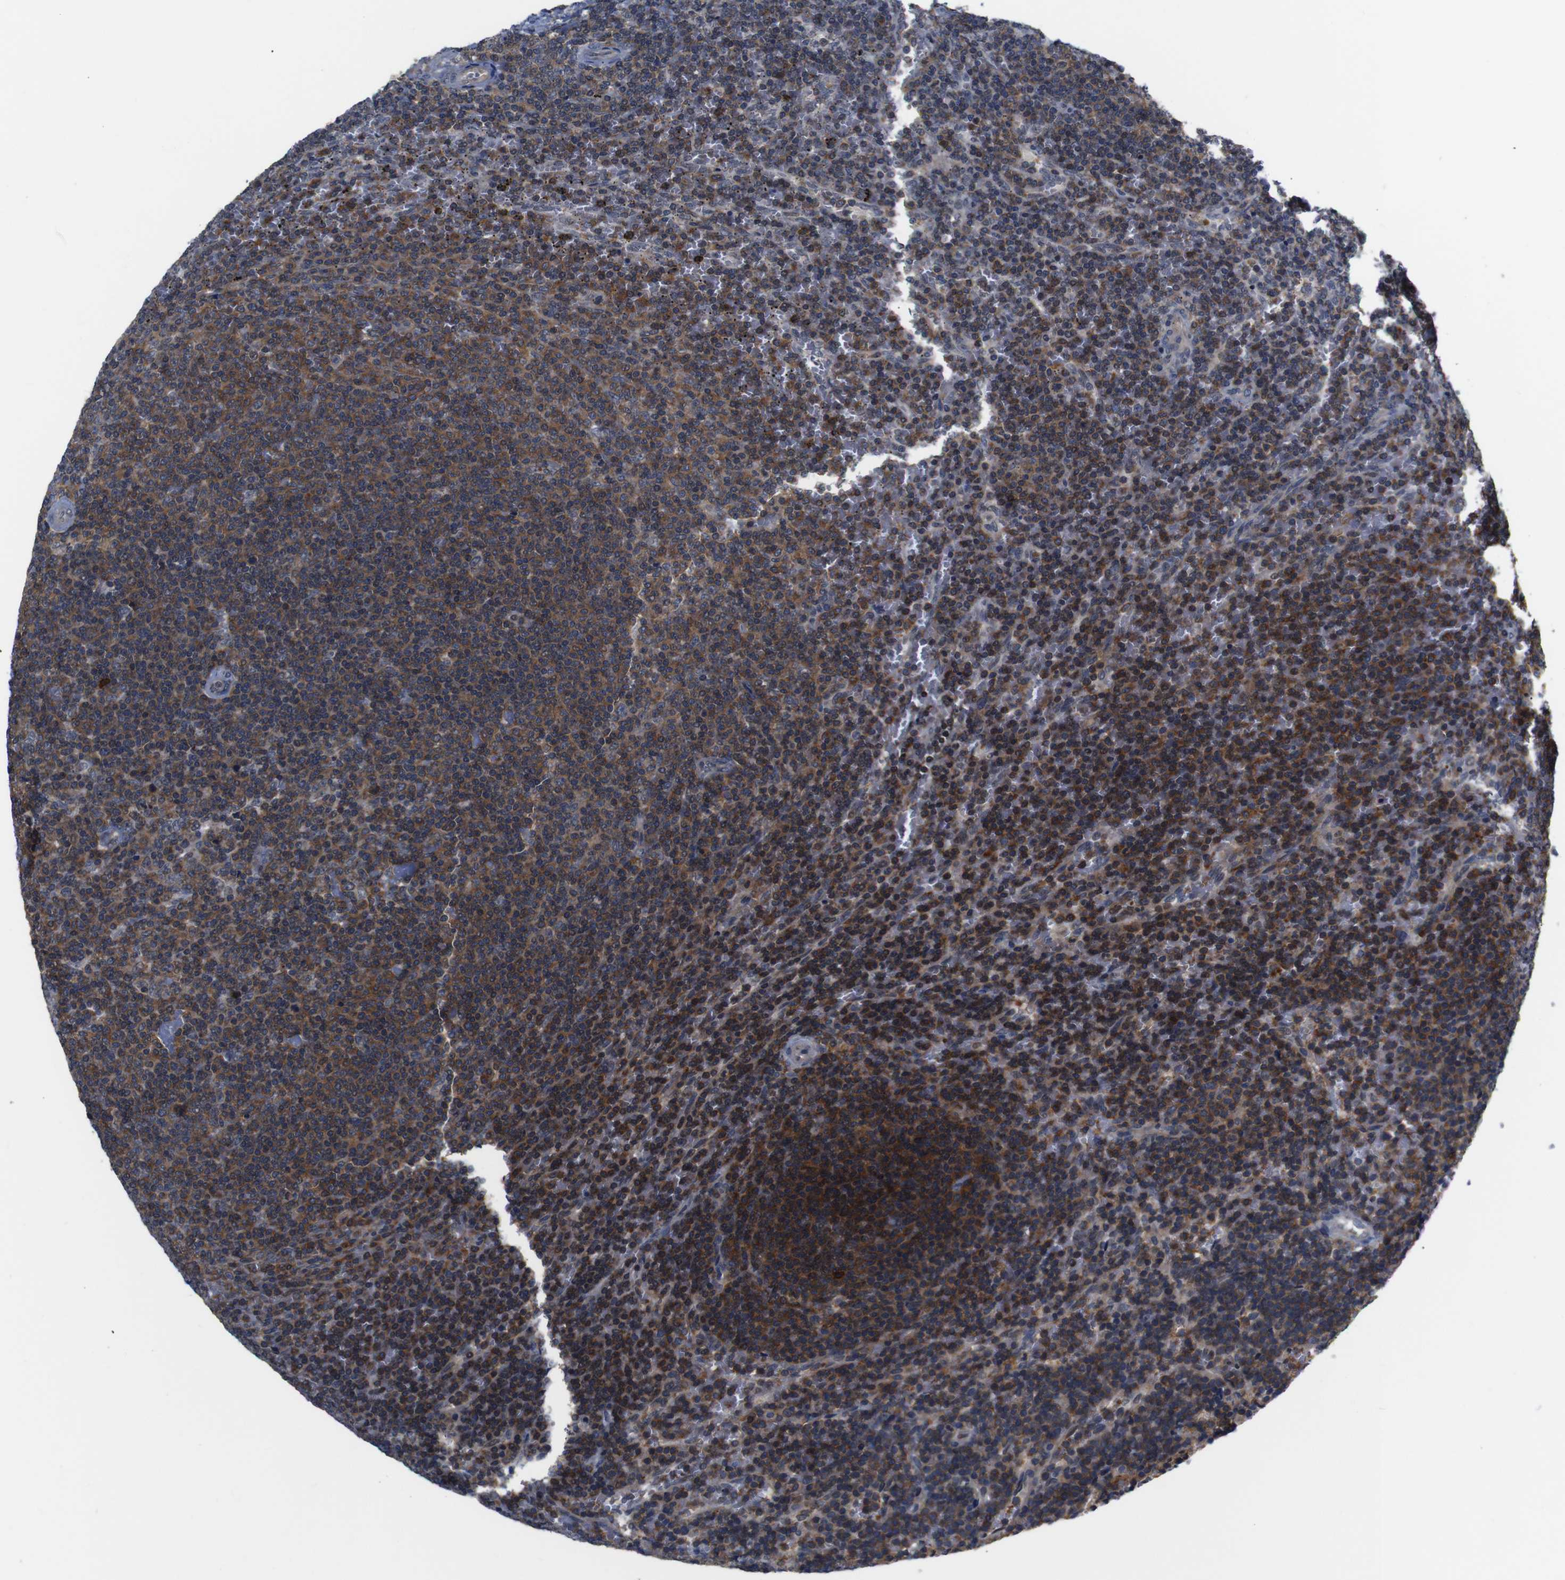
{"staining": {"intensity": "moderate", "quantity": ">75%", "location": "cytoplasmic/membranous"}, "tissue": "lymphoma", "cell_type": "Tumor cells", "image_type": "cancer", "snomed": [{"axis": "morphology", "description": "Malignant lymphoma, non-Hodgkin's type, Low grade"}, {"axis": "topography", "description": "Spleen"}], "caption": "Human low-grade malignant lymphoma, non-Hodgkin's type stained with a protein marker demonstrates moderate staining in tumor cells.", "gene": "BRWD3", "patient": {"sex": "female", "age": 50}}